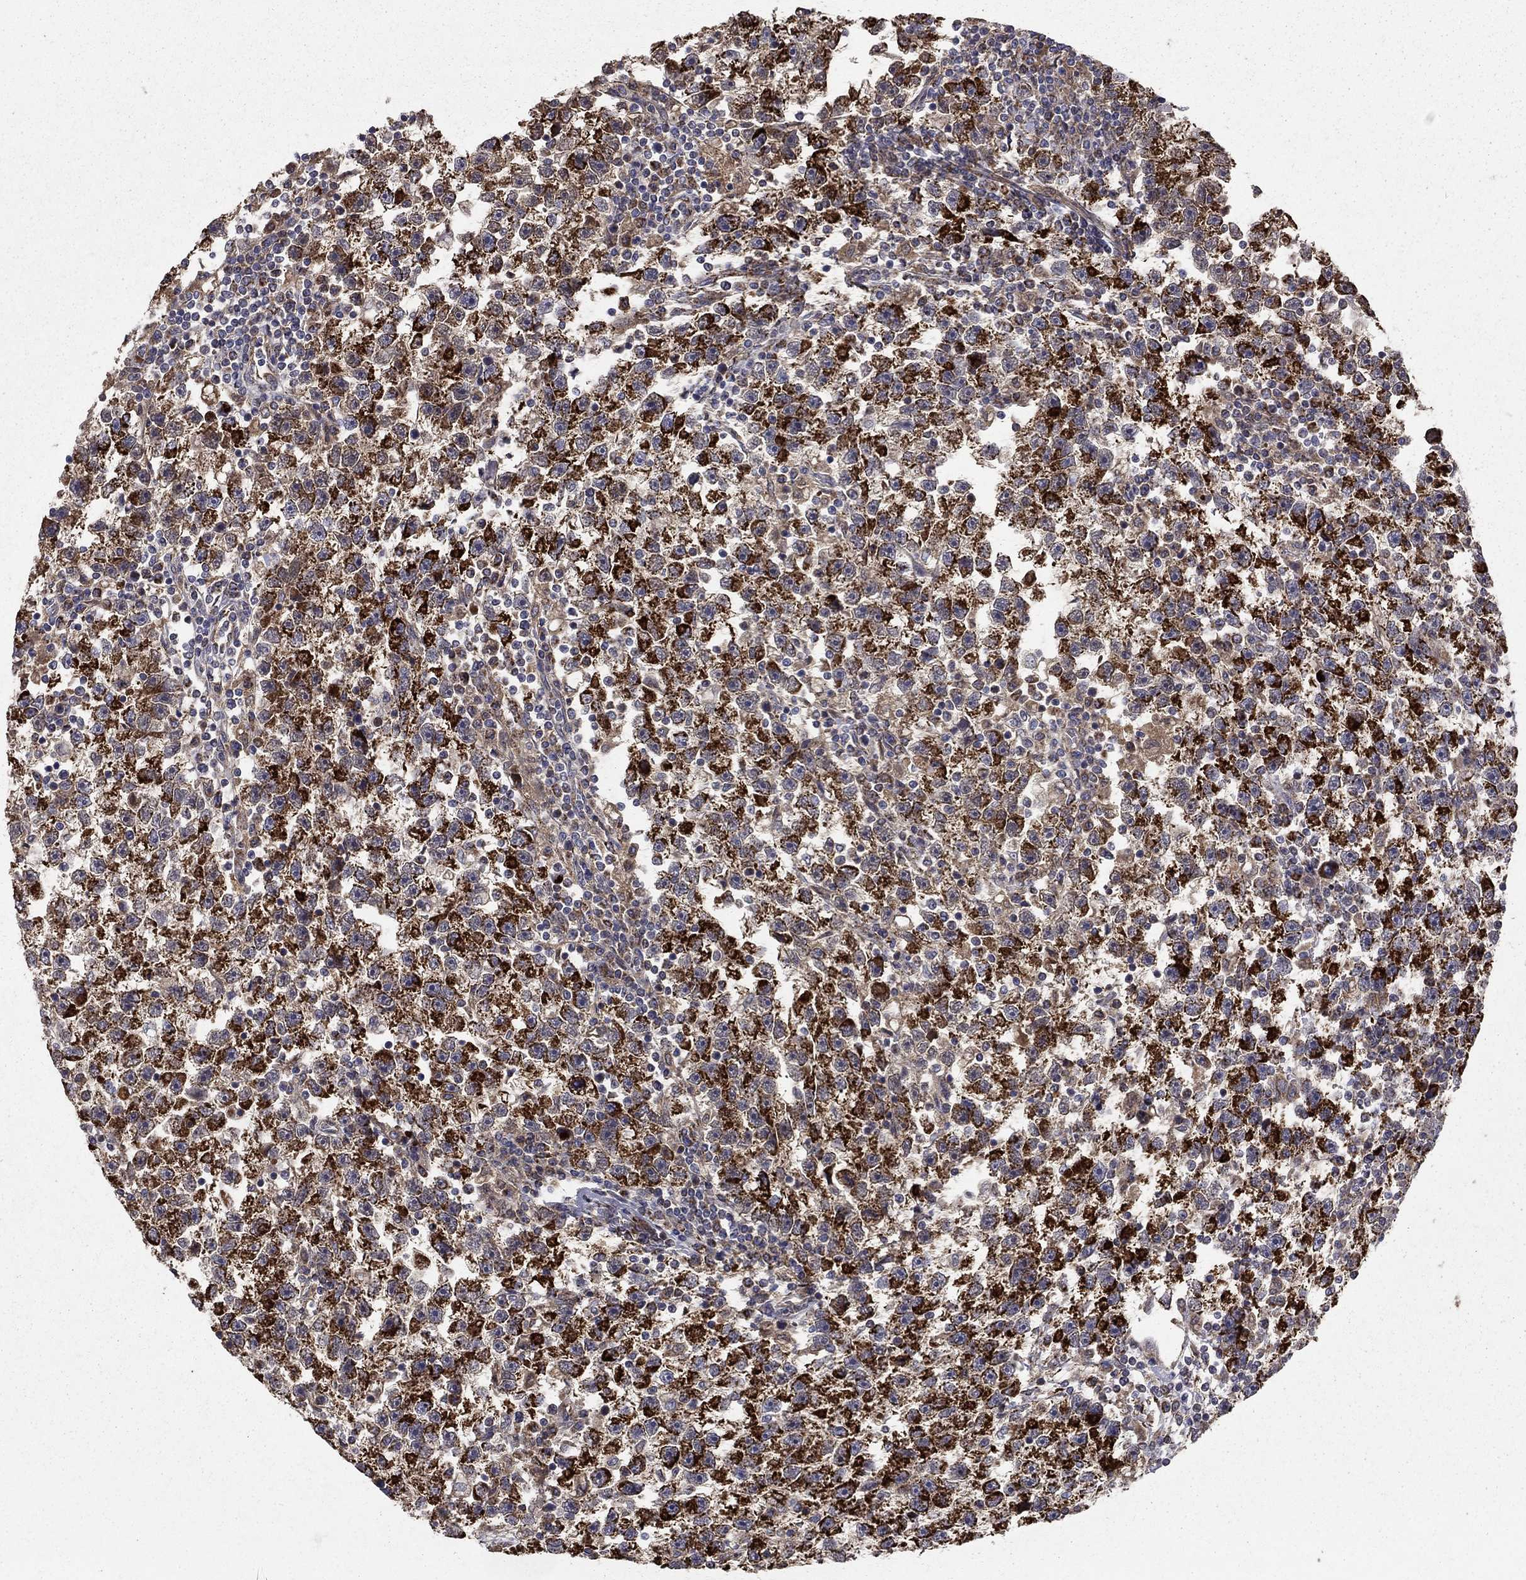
{"staining": {"intensity": "strong", "quantity": ">75%", "location": "cytoplasmic/membranous"}, "tissue": "testis cancer", "cell_type": "Tumor cells", "image_type": "cancer", "snomed": [{"axis": "morphology", "description": "Seminoma, NOS"}, {"axis": "topography", "description": "Testis"}], "caption": "Testis cancer tissue exhibits strong cytoplasmic/membranous positivity in about >75% of tumor cells", "gene": "GCSH", "patient": {"sex": "male", "age": 47}}